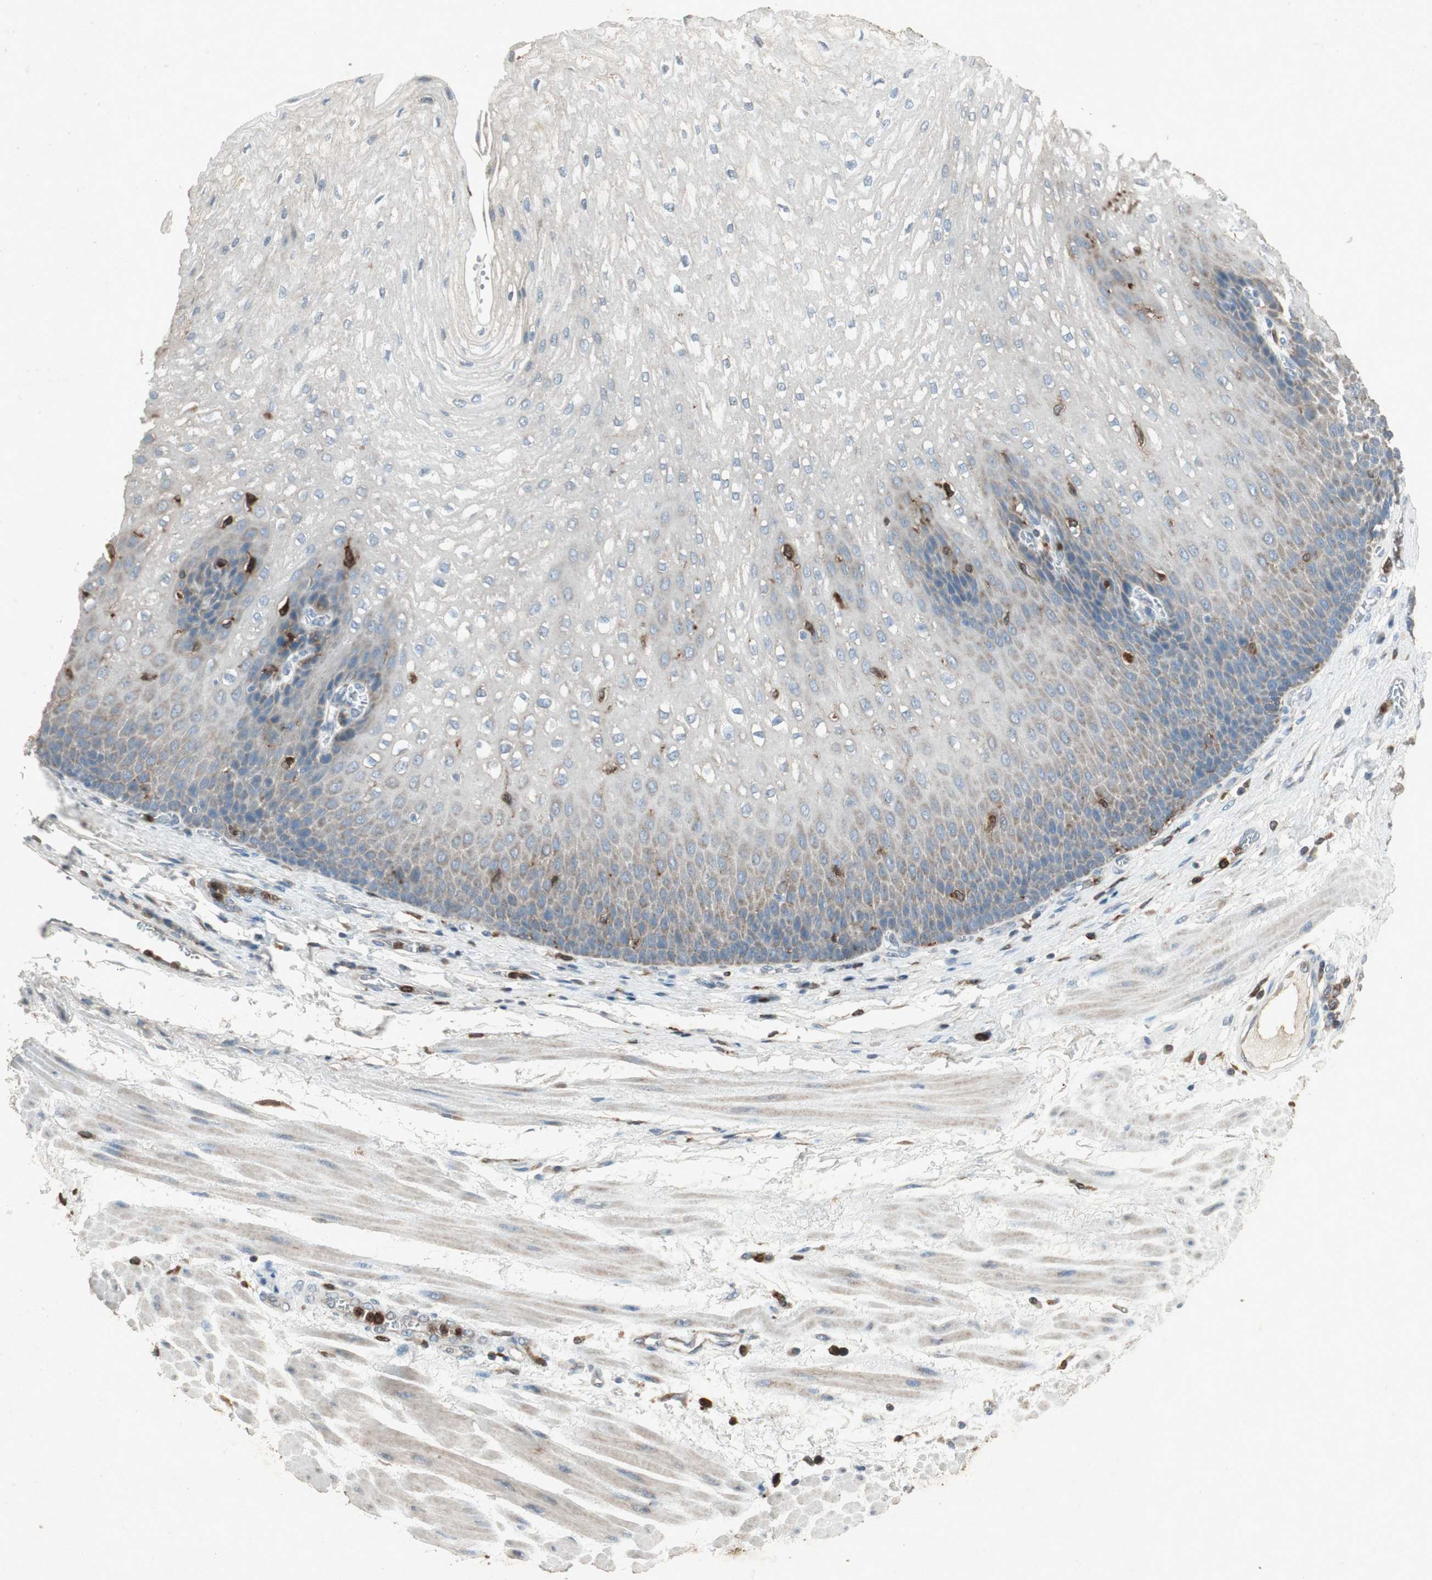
{"staining": {"intensity": "moderate", "quantity": "<25%", "location": "cytoplasmic/membranous"}, "tissue": "esophagus", "cell_type": "Squamous epithelial cells", "image_type": "normal", "snomed": [{"axis": "morphology", "description": "Normal tissue, NOS"}, {"axis": "topography", "description": "Esophagus"}], "caption": "Immunohistochemistry (DAB) staining of normal human esophagus exhibits moderate cytoplasmic/membranous protein staining in approximately <25% of squamous epithelial cells. (IHC, brightfield microscopy, high magnification).", "gene": "TYROBP", "patient": {"sex": "male", "age": 48}}